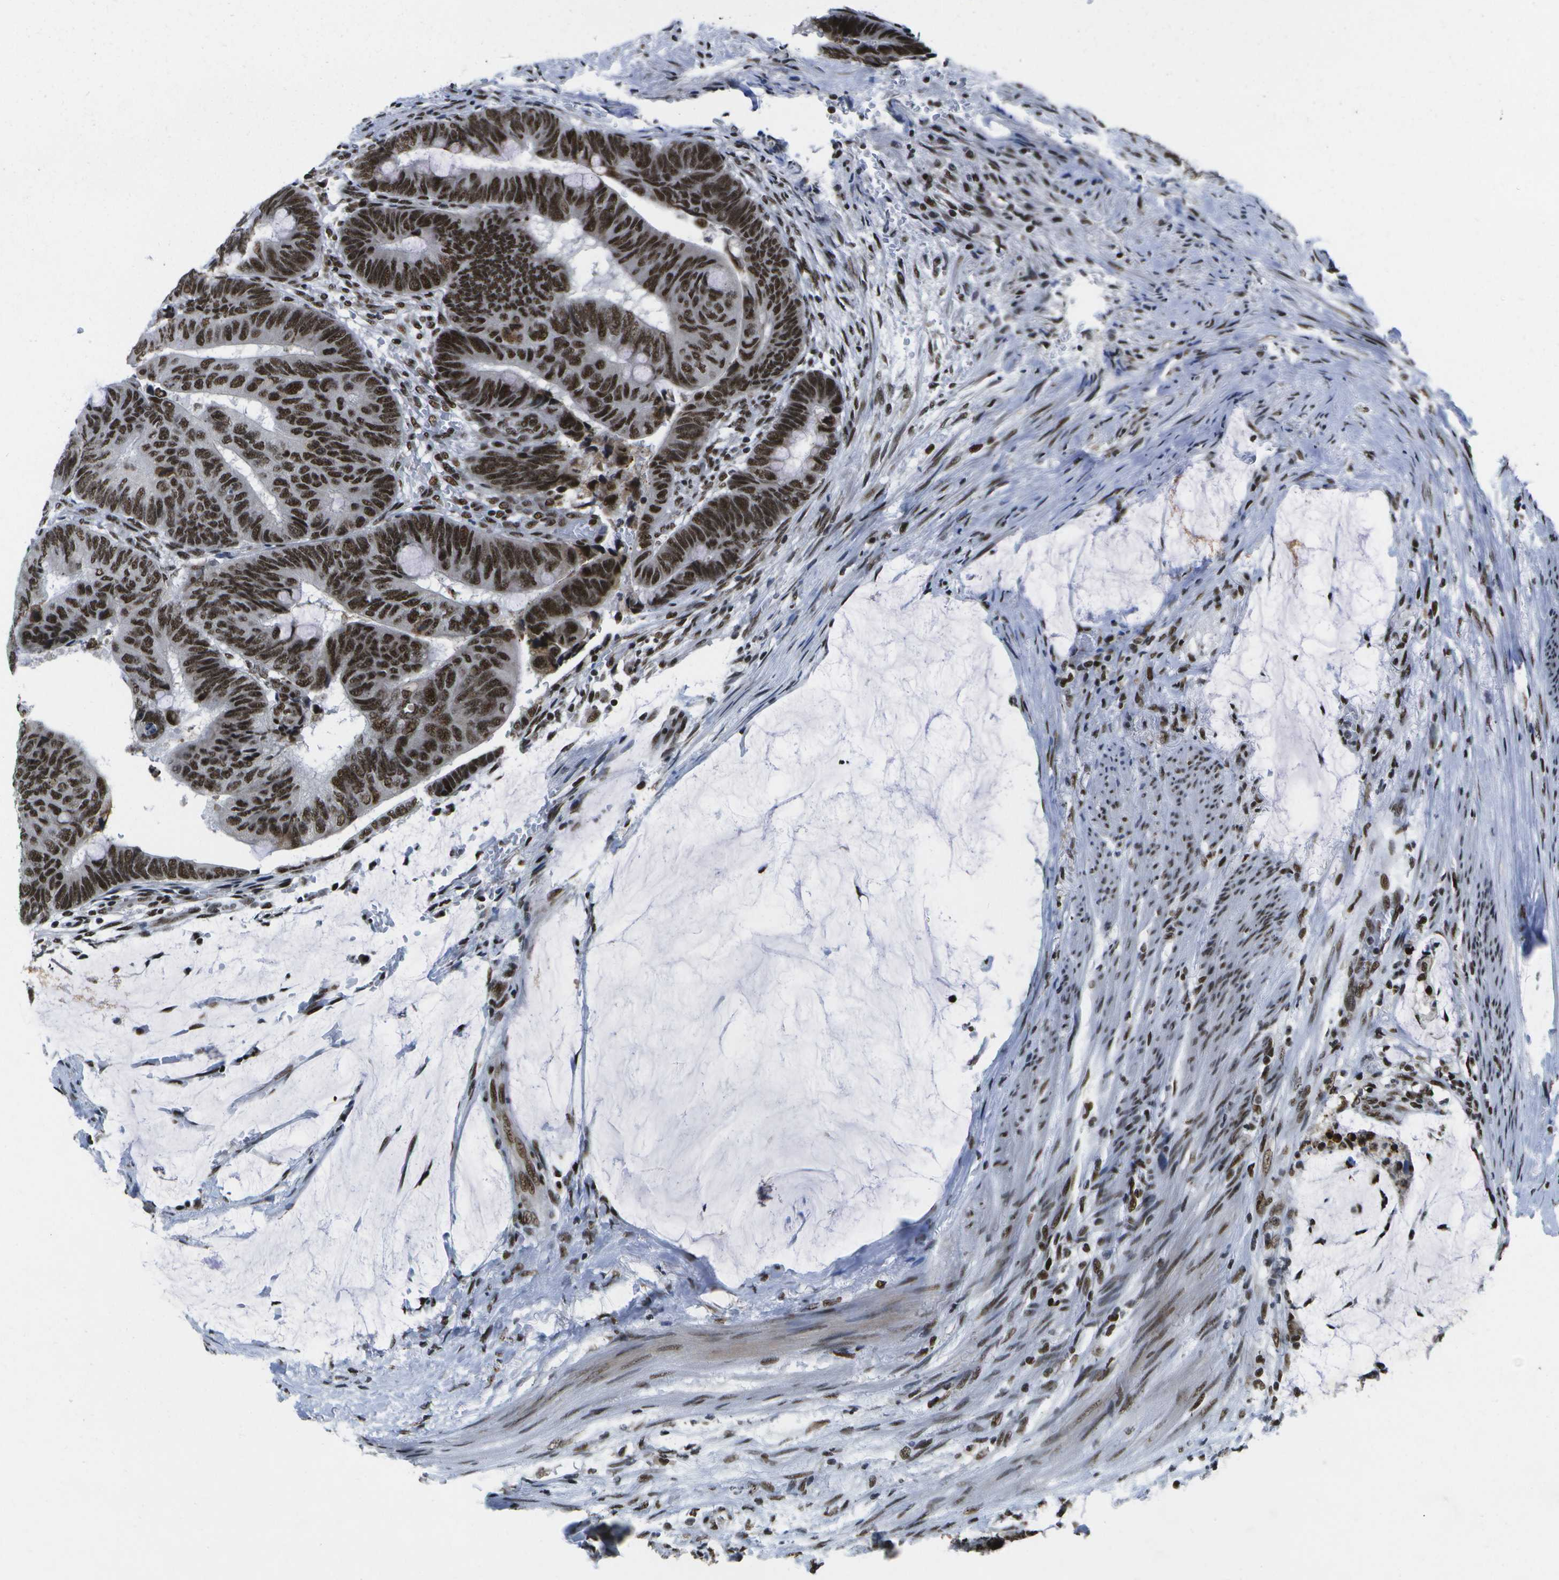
{"staining": {"intensity": "strong", "quantity": ">75%", "location": "nuclear"}, "tissue": "colorectal cancer", "cell_type": "Tumor cells", "image_type": "cancer", "snomed": [{"axis": "morphology", "description": "Normal tissue, NOS"}, {"axis": "morphology", "description": "Adenocarcinoma, NOS"}, {"axis": "topography", "description": "Rectum"}], "caption": "A micrograph of adenocarcinoma (colorectal) stained for a protein displays strong nuclear brown staining in tumor cells. (Brightfield microscopy of DAB IHC at high magnification).", "gene": "NSRP1", "patient": {"sex": "male", "age": 92}}